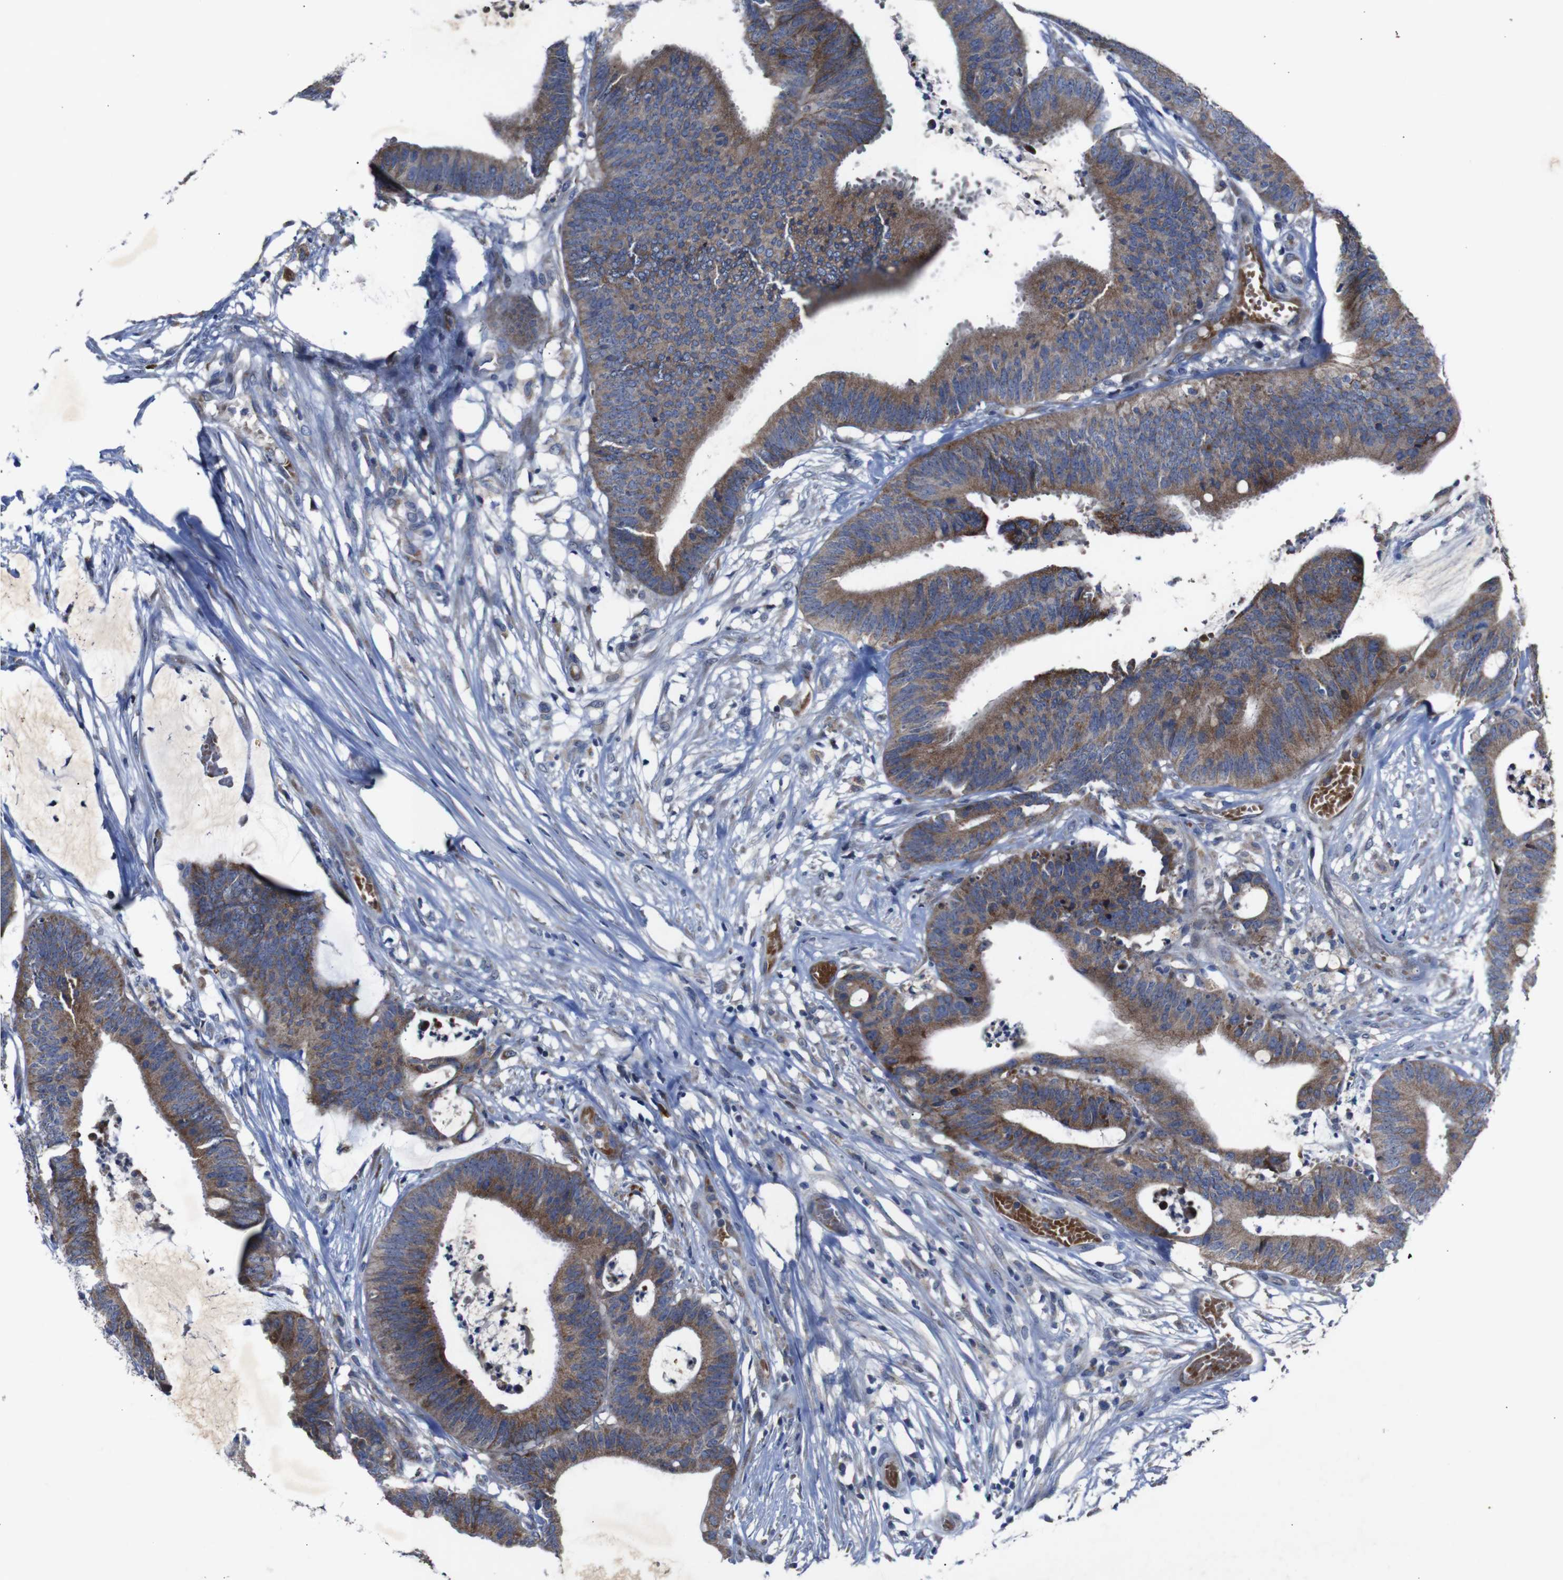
{"staining": {"intensity": "moderate", "quantity": ">75%", "location": "cytoplasmic/membranous"}, "tissue": "colorectal cancer", "cell_type": "Tumor cells", "image_type": "cancer", "snomed": [{"axis": "morphology", "description": "Adenocarcinoma, NOS"}, {"axis": "topography", "description": "Rectum"}], "caption": "A brown stain highlights moderate cytoplasmic/membranous positivity of a protein in human adenocarcinoma (colorectal) tumor cells.", "gene": "CHST10", "patient": {"sex": "female", "age": 66}}